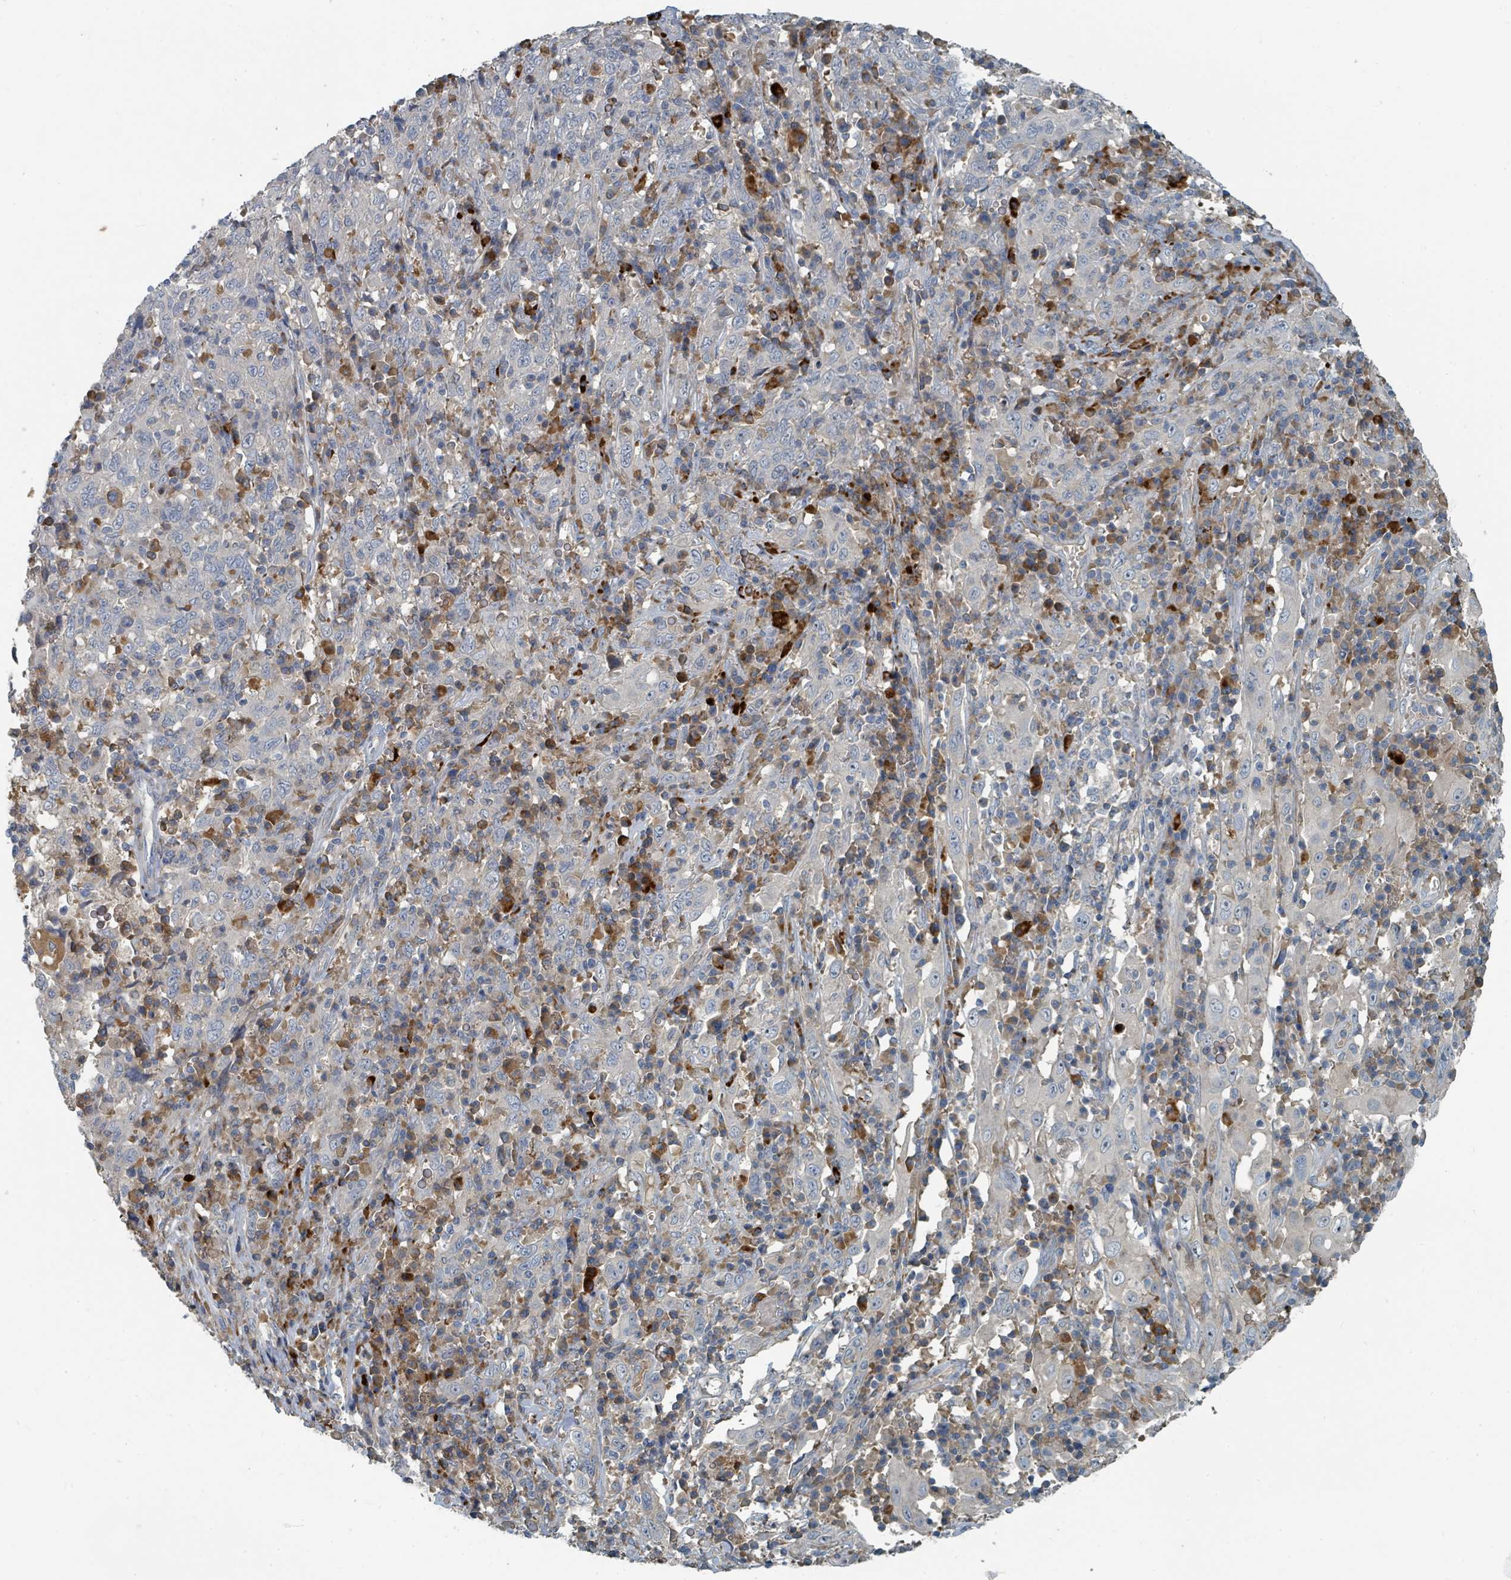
{"staining": {"intensity": "negative", "quantity": "none", "location": "none"}, "tissue": "cervical cancer", "cell_type": "Tumor cells", "image_type": "cancer", "snomed": [{"axis": "morphology", "description": "Squamous cell carcinoma, NOS"}, {"axis": "topography", "description": "Cervix"}], "caption": "This is an IHC image of human cervical cancer (squamous cell carcinoma). There is no expression in tumor cells.", "gene": "SLC44A5", "patient": {"sex": "female", "age": 46}}